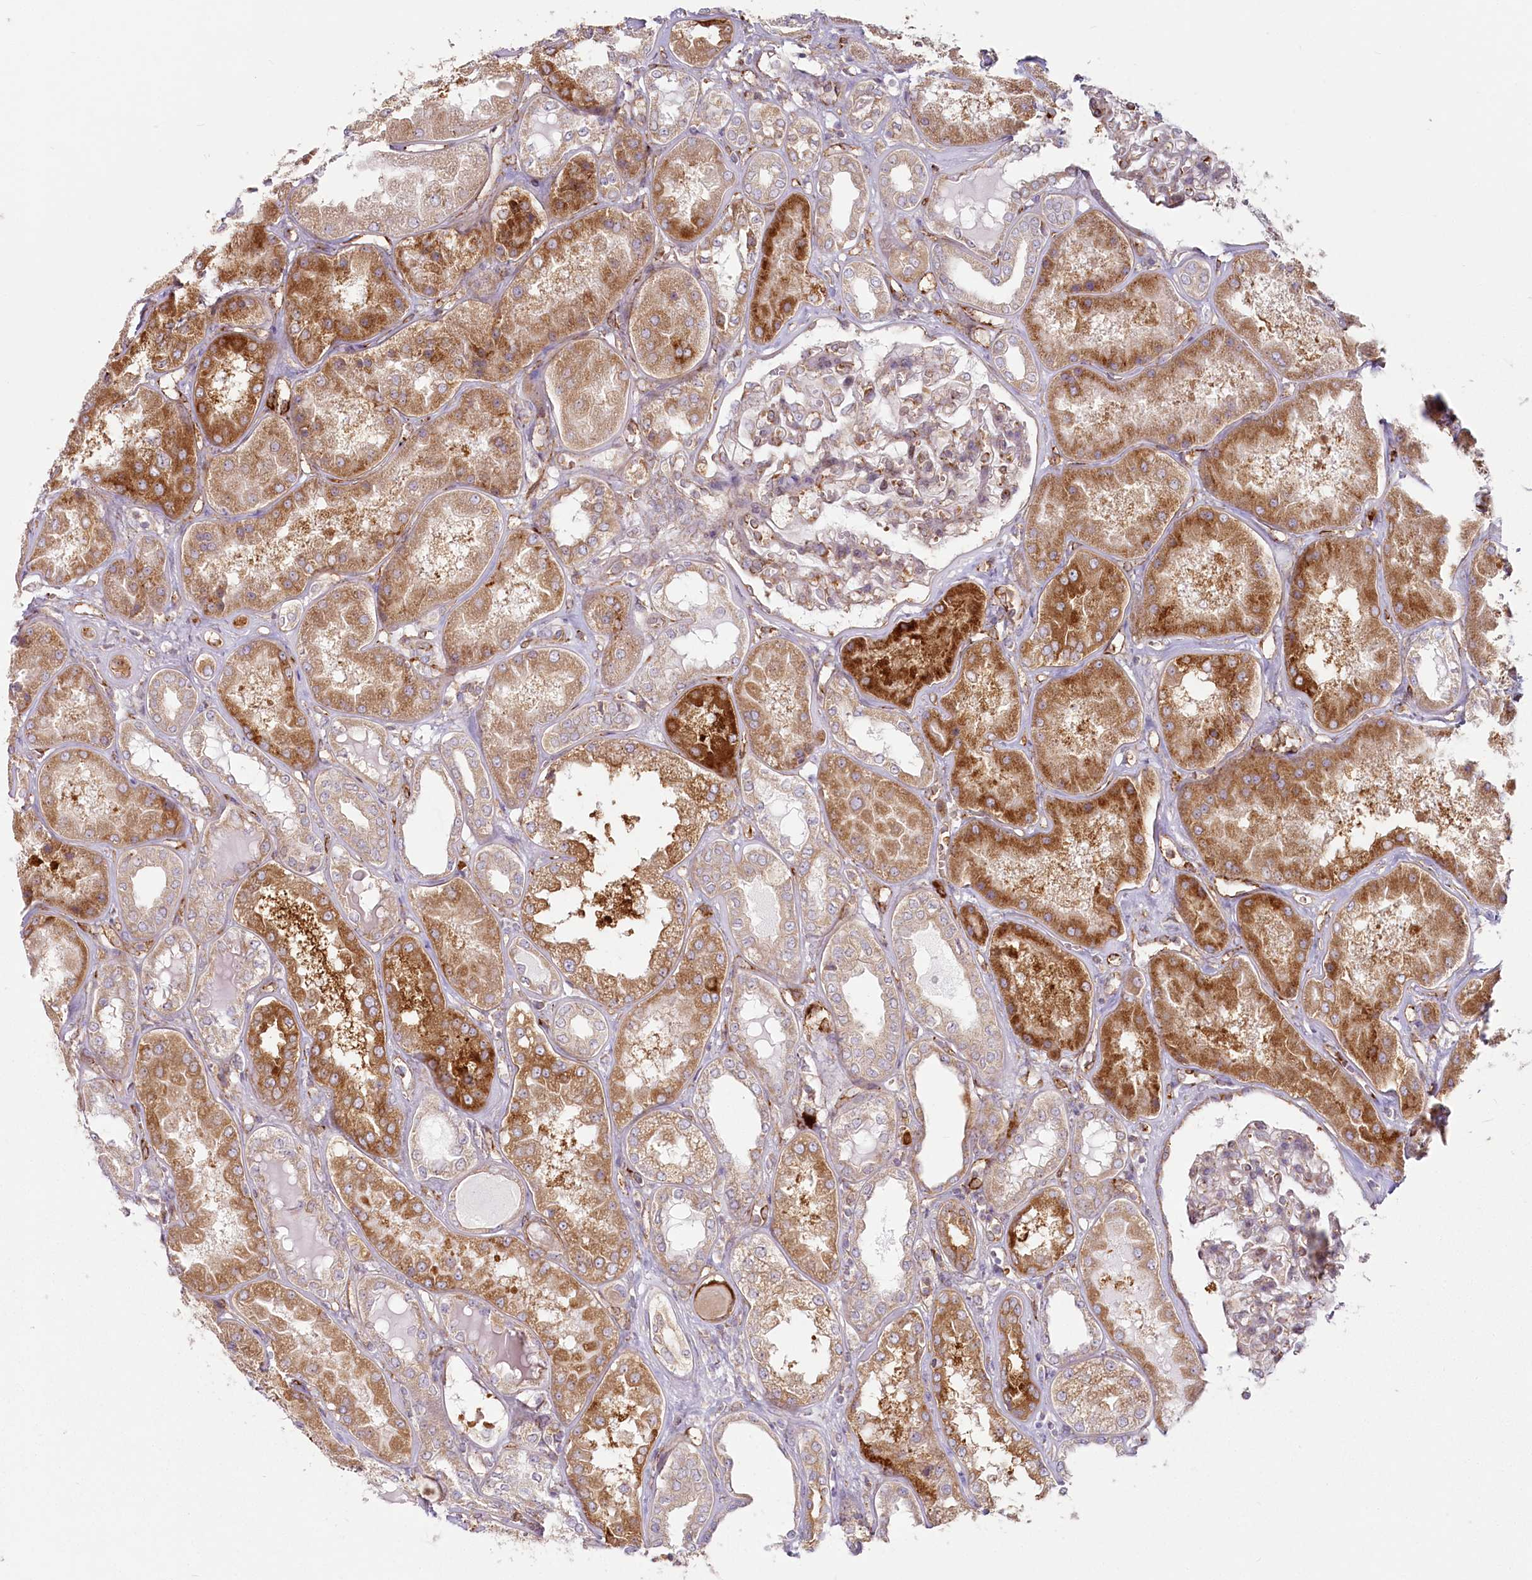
{"staining": {"intensity": "moderate", "quantity": "25%-75%", "location": "cytoplasmic/membranous"}, "tissue": "kidney", "cell_type": "Cells in glomeruli", "image_type": "normal", "snomed": [{"axis": "morphology", "description": "Normal tissue, NOS"}, {"axis": "topography", "description": "Kidney"}], "caption": "An IHC photomicrograph of normal tissue is shown. Protein staining in brown shows moderate cytoplasmic/membranous positivity in kidney within cells in glomeruli. The staining is performed using DAB brown chromogen to label protein expression. The nuclei are counter-stained blue using hematoxylin.", "gene": "HARS2", "patient": {"sex": "female", "age": 56}}